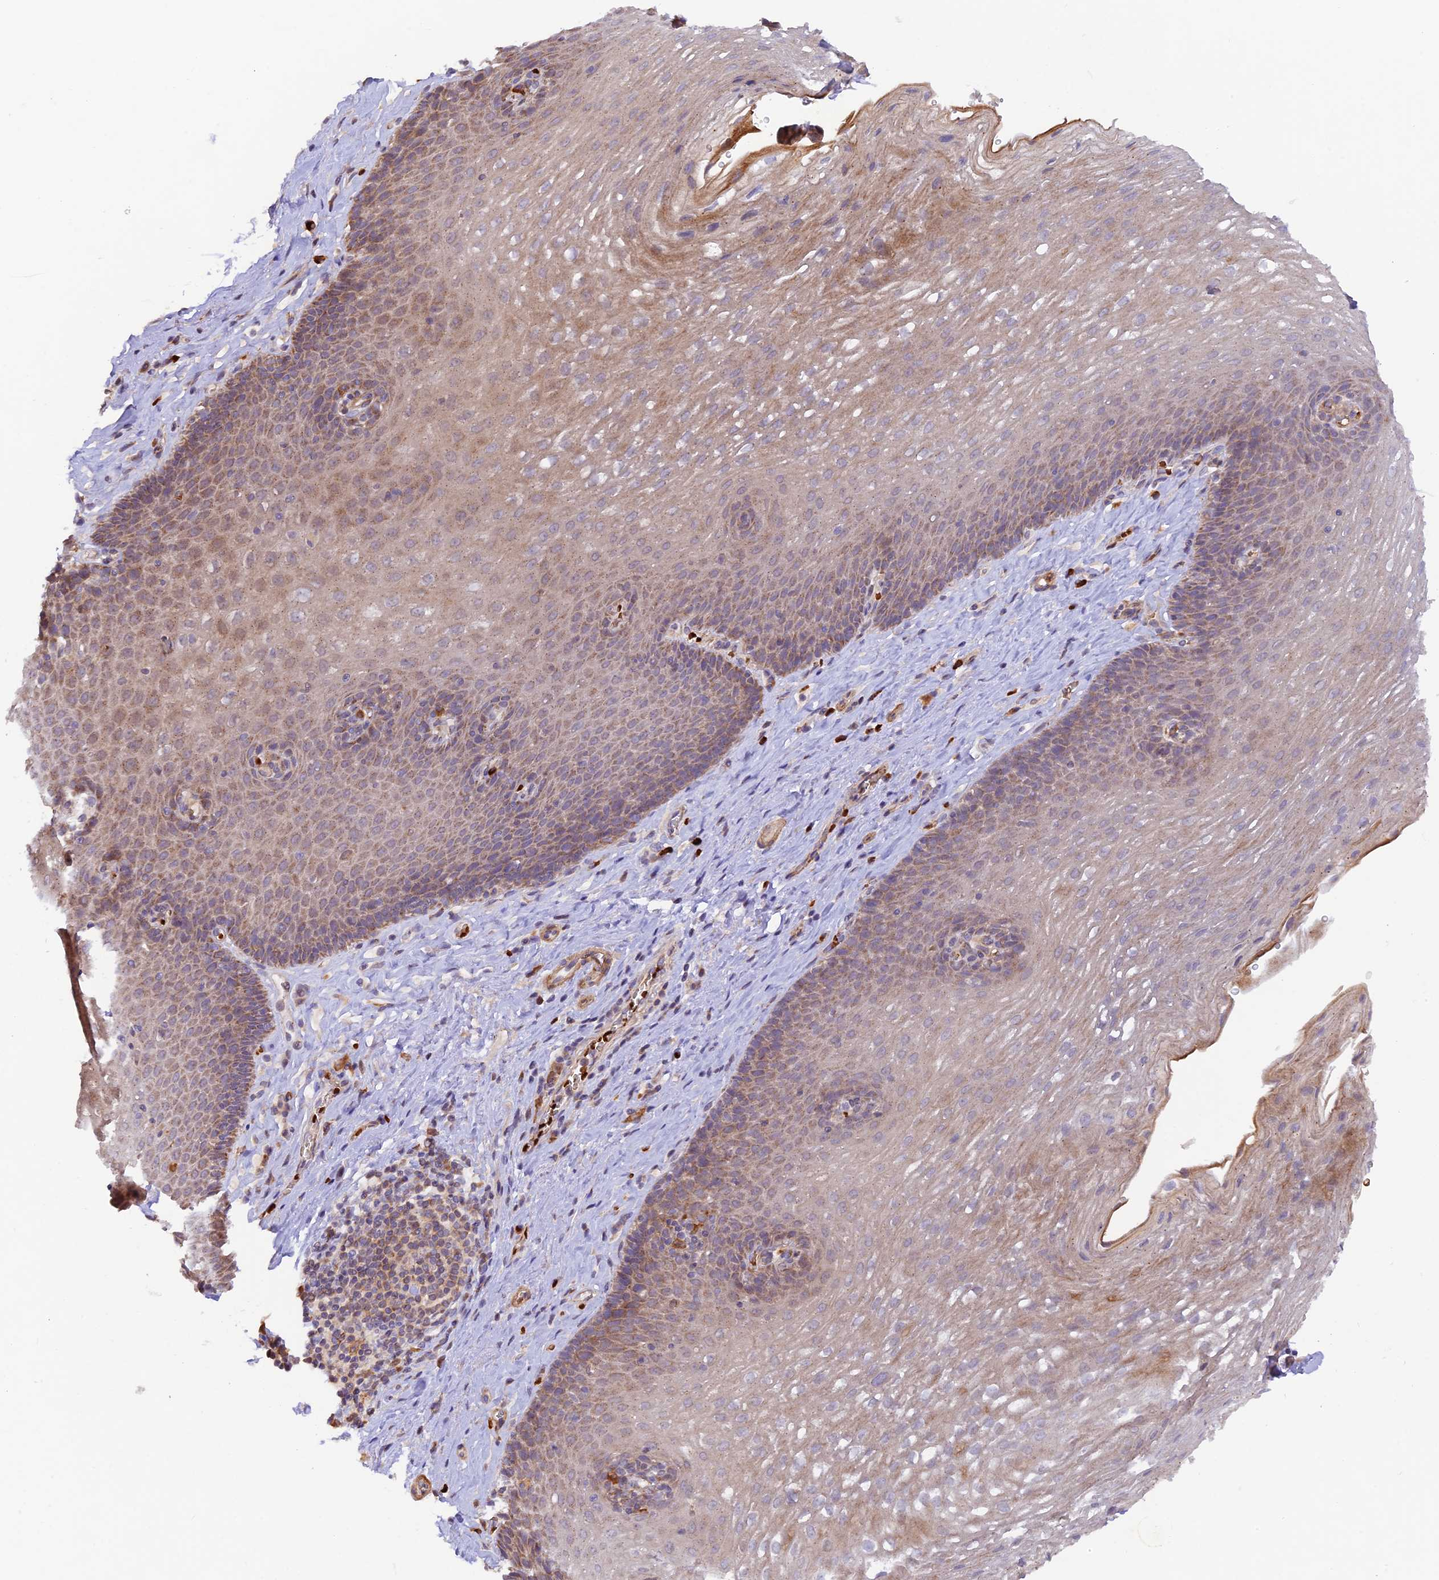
{"staining": {"intensity": "weak", "quantity": "25%-75%", "location": "cytoplasmic/membranous"}, "tissue": "esophagus", "cell_type": "Squamous epithelial cells", "image_type": "normal", "snomed": [{"axis": "morphology", "description": "Normal tissue, NOS"}, {"axis": "topography", "description": "Esophagus"}], "caption": "Squamous epithelial cells show weak cytoplasmic/membranous expression in about 25%-75% of cells in normal esophagus. The protein is shown in brown color, while the nuclei are stained blue.", "gene": "WDFY4", "patient": {"sex": "male", "age": 60}}